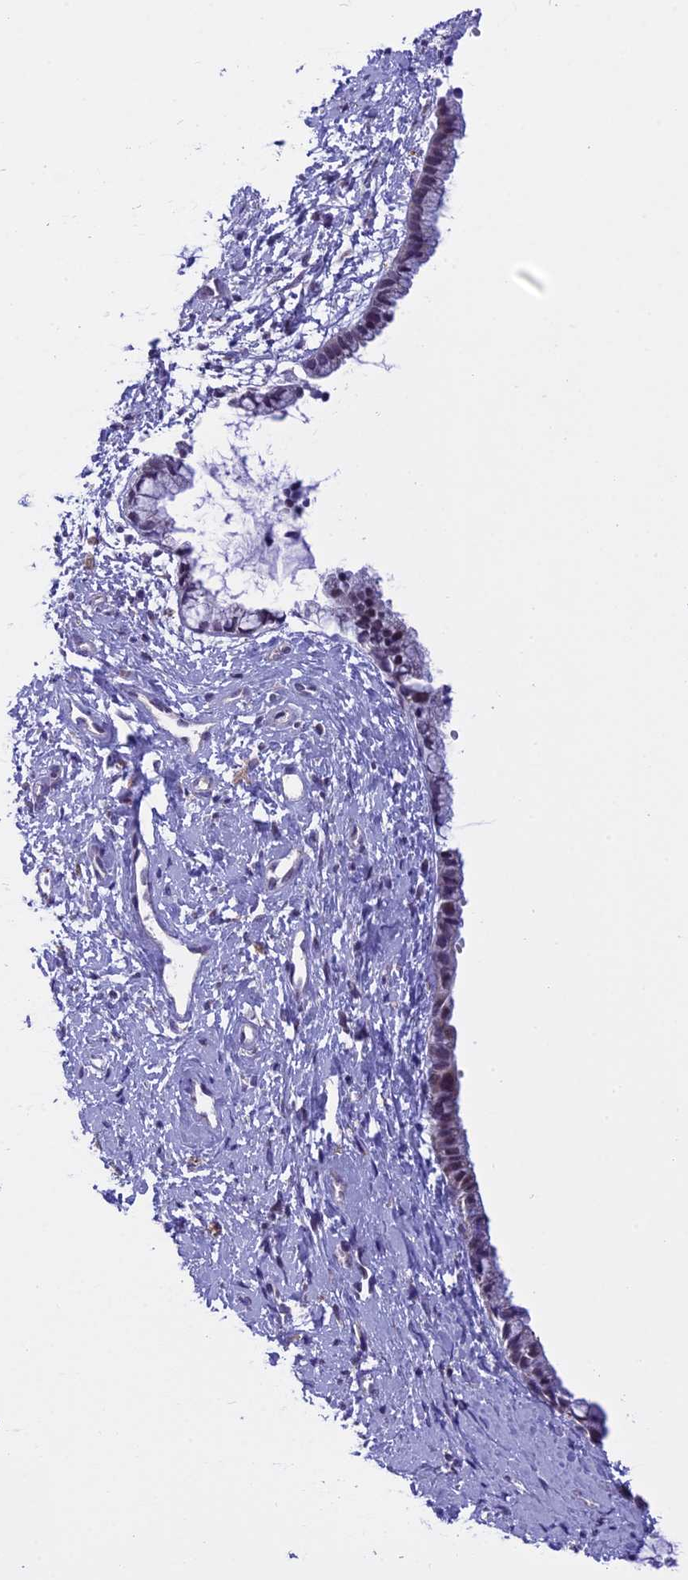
{"staining": {"intensity": "weak", "quantity": "<25%", "location": "cytoplasmic/membranous"}, "tissue": "cervix", "cell_type": "Glandular cells", "image_type": "normal", "snomed": [{"axis": "morphology", "description": "Normal tissue, NOS"}, {"axis": "topography", "description": "Cervix"}], "caption": "High power microscopy photomicrograph of an IHC micrograph of unremarkable cervix, revealing no significant staining in glandular cells. (Brightfield microscopy of DAB (3,3'-diaminobenzidine) immunohistochemistry at high magnification).", "gene": "ZNF317", "patient": {"sex": "female", "age": 57}}